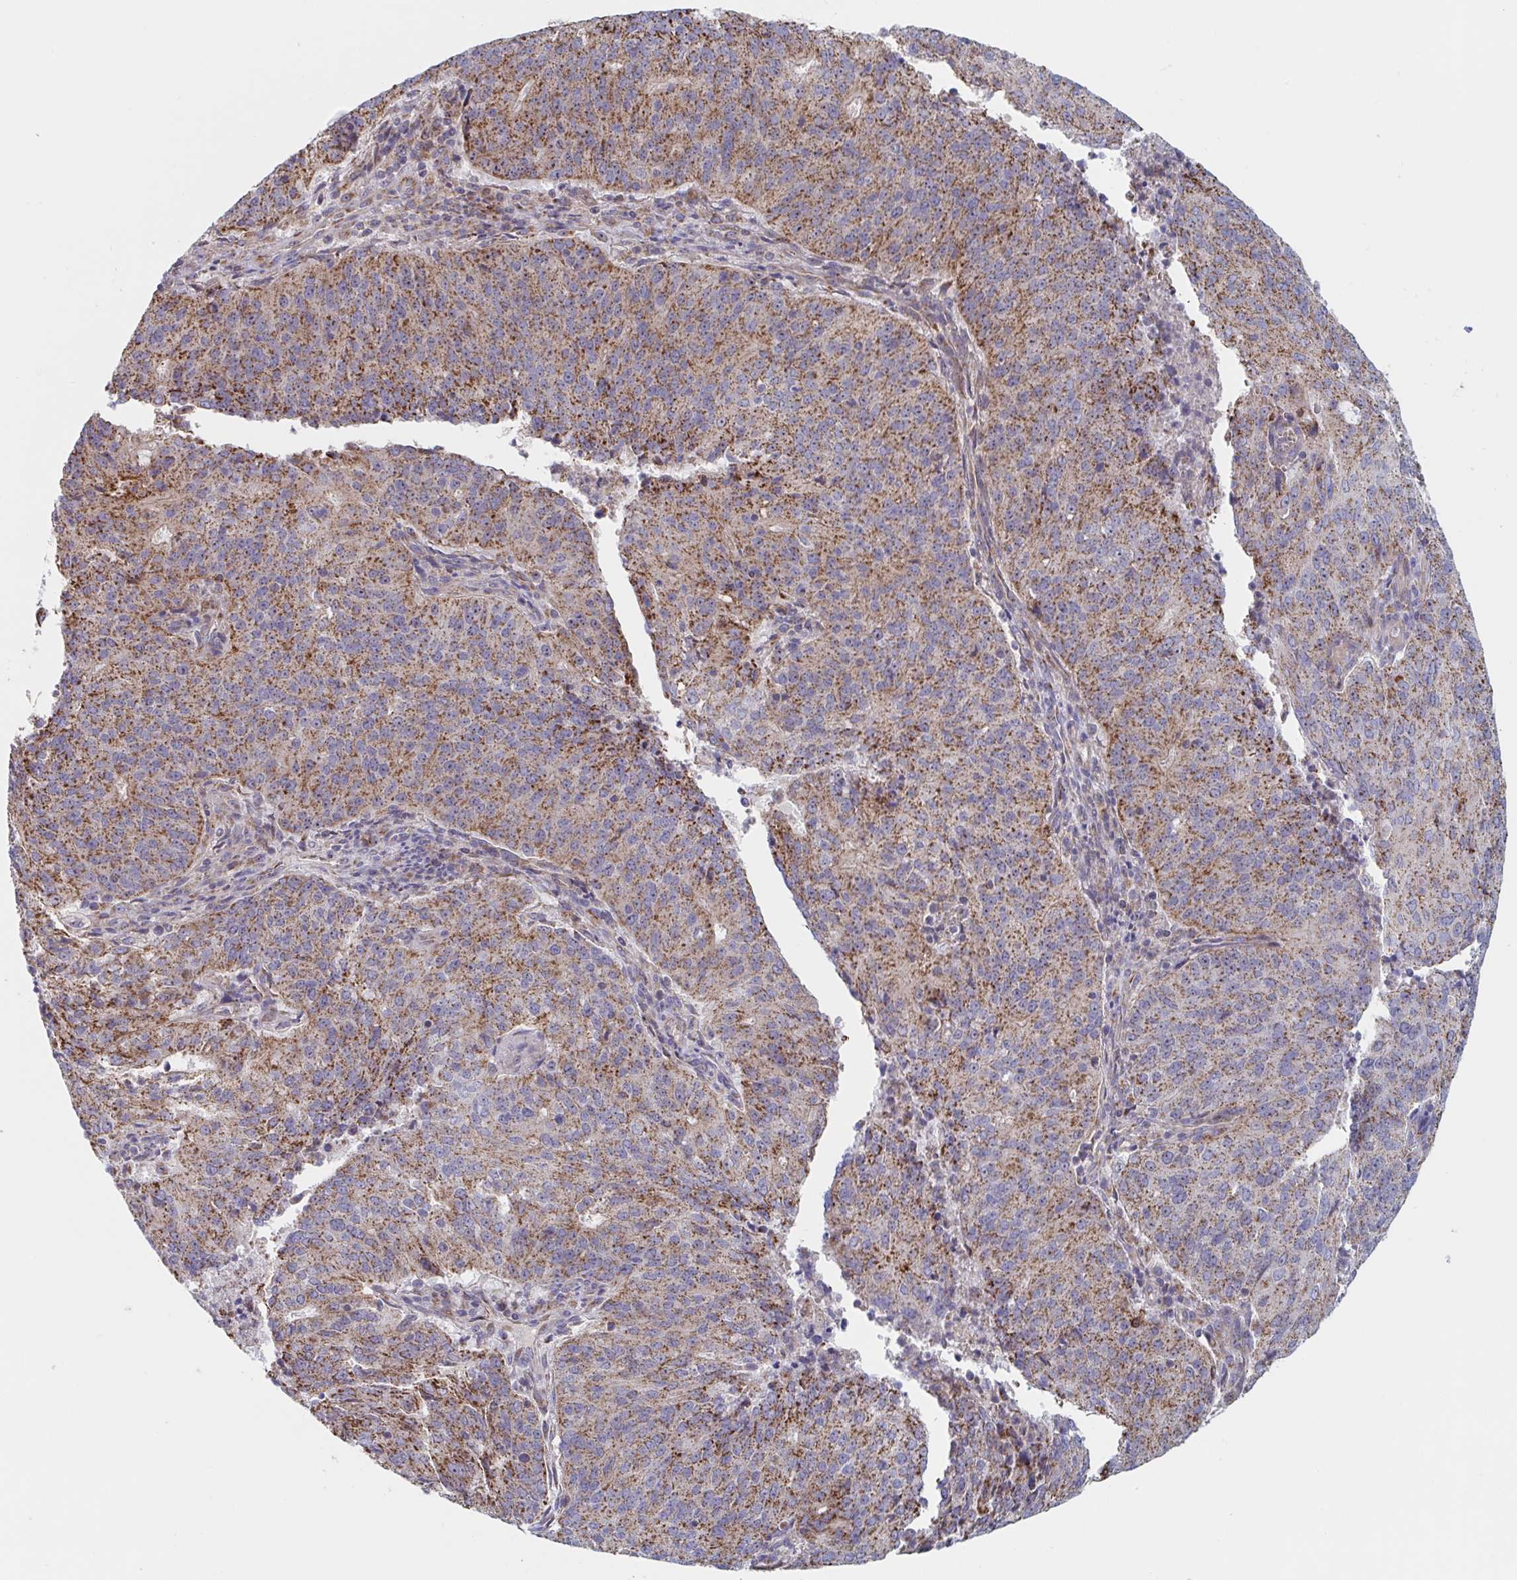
{"staining": {"intensity": "moderate", "quantity": ">75%", "location": "cytoplasmic/membranous"}, "tissue": "endometrial cancer", "cell_type": "Tumor cells", "image_type": "cancer", "snomed": [{"axis": "morphology", "description": "Adenocarcinoma, NOS"}, {"axis": "topography", "description": "Endometrium"}], "caption": "Adenocarcinoma (endometrial) stained with a protein marker exhibits moderate staining in tumor cells.", "gene": "MRPL53", "patient": {"sex": "female", "age": 82}}